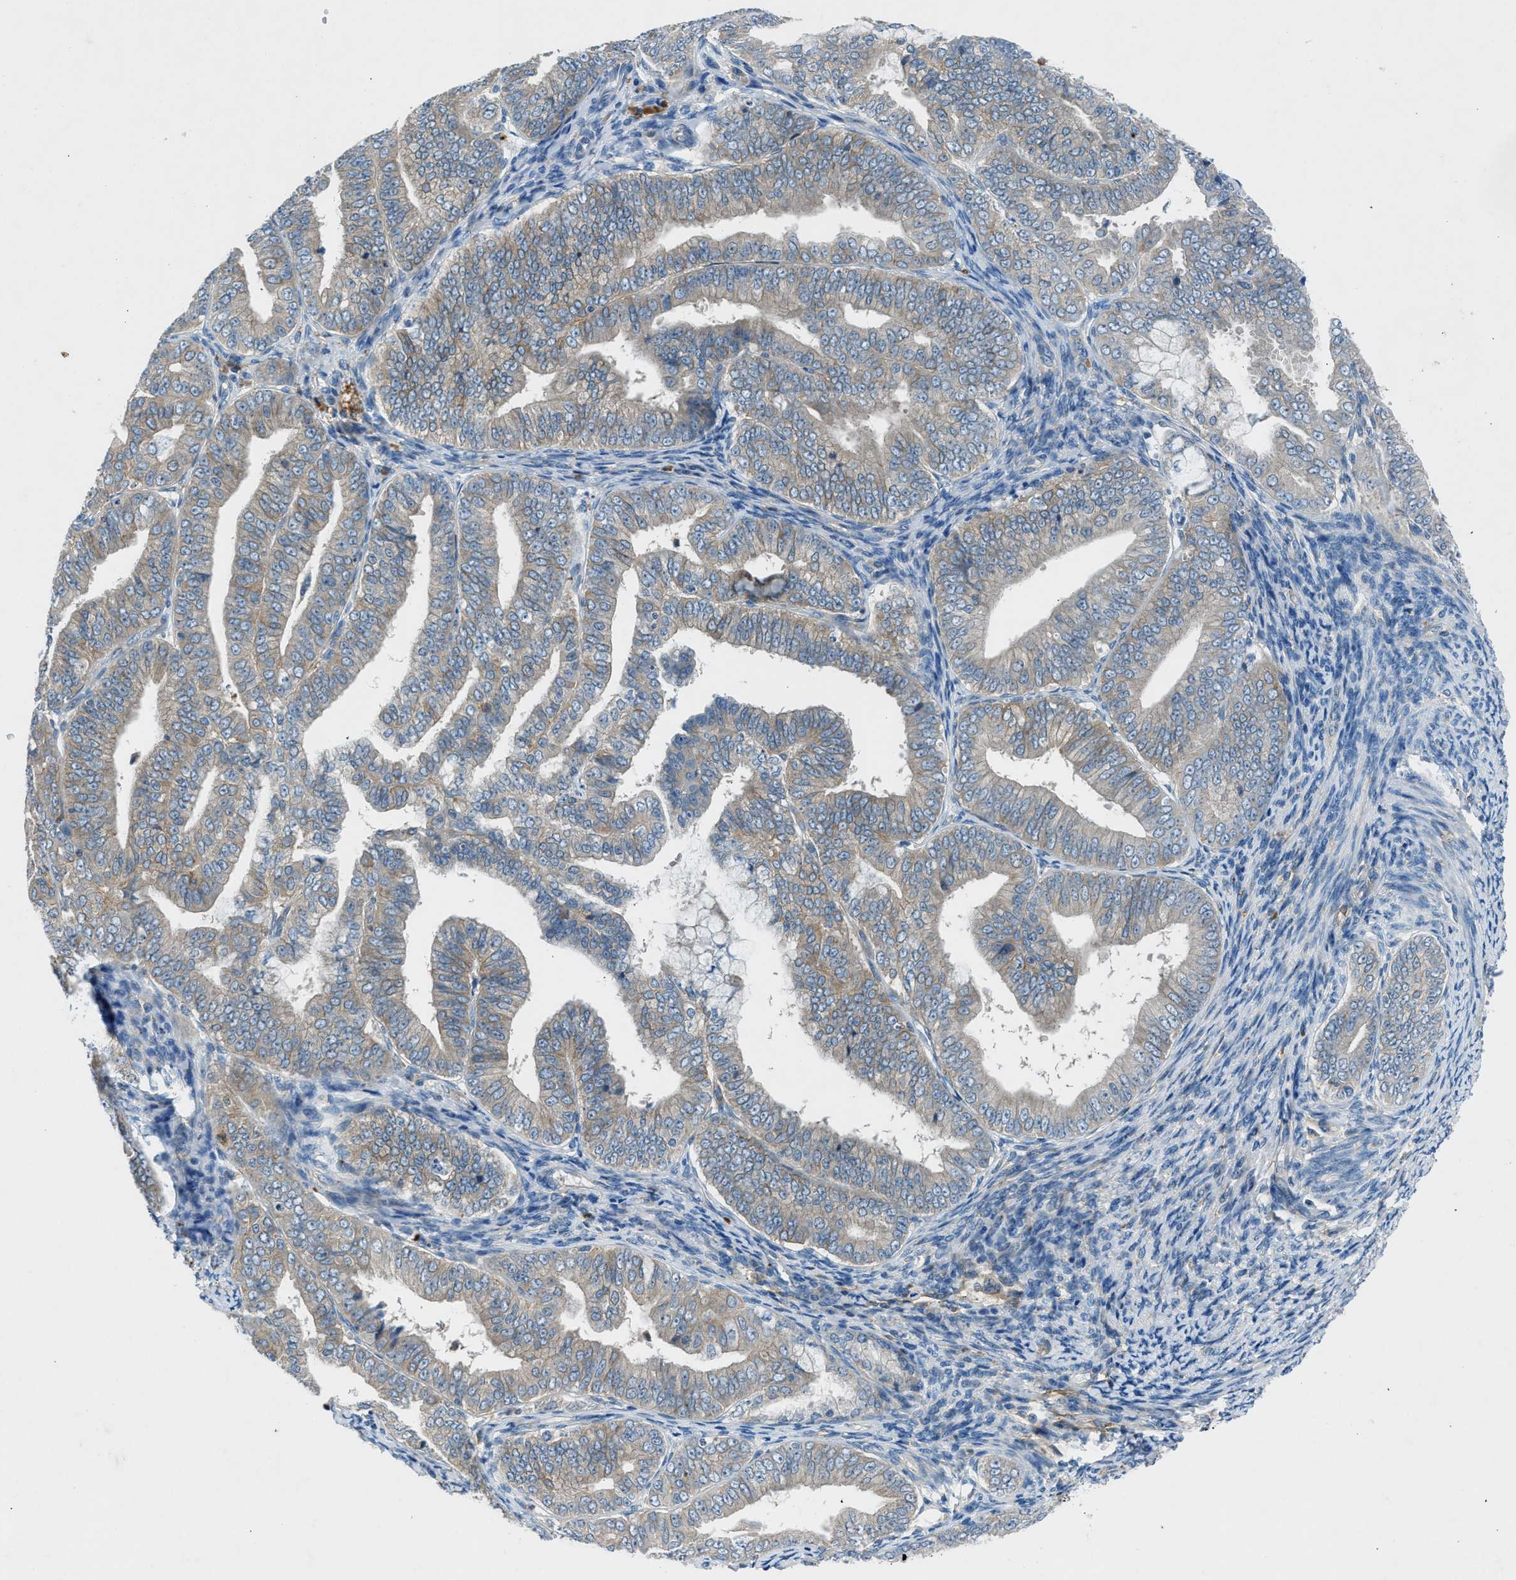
{"staining": {"intensity": "weak", "quantity": "25%-75%", "location": "cytoplasmic/membranous"}, "tissue": "endometrial cancer", "cell_type": "Tumor cells", "image_type": "cancer", "snomed": [{"axis": "morphology", "description": "Adenocarcinoma, NOS"}, {"axis": "topography", "description": "Endometrium"}], "caption": "Tumor cells reveal weak cytoplasmic/membranous expression in approximately 25%-75% of cells in endometrial adenocarcinoma.", "gene": "BMP1", "patient": {"sex": "female", "age": 63}}